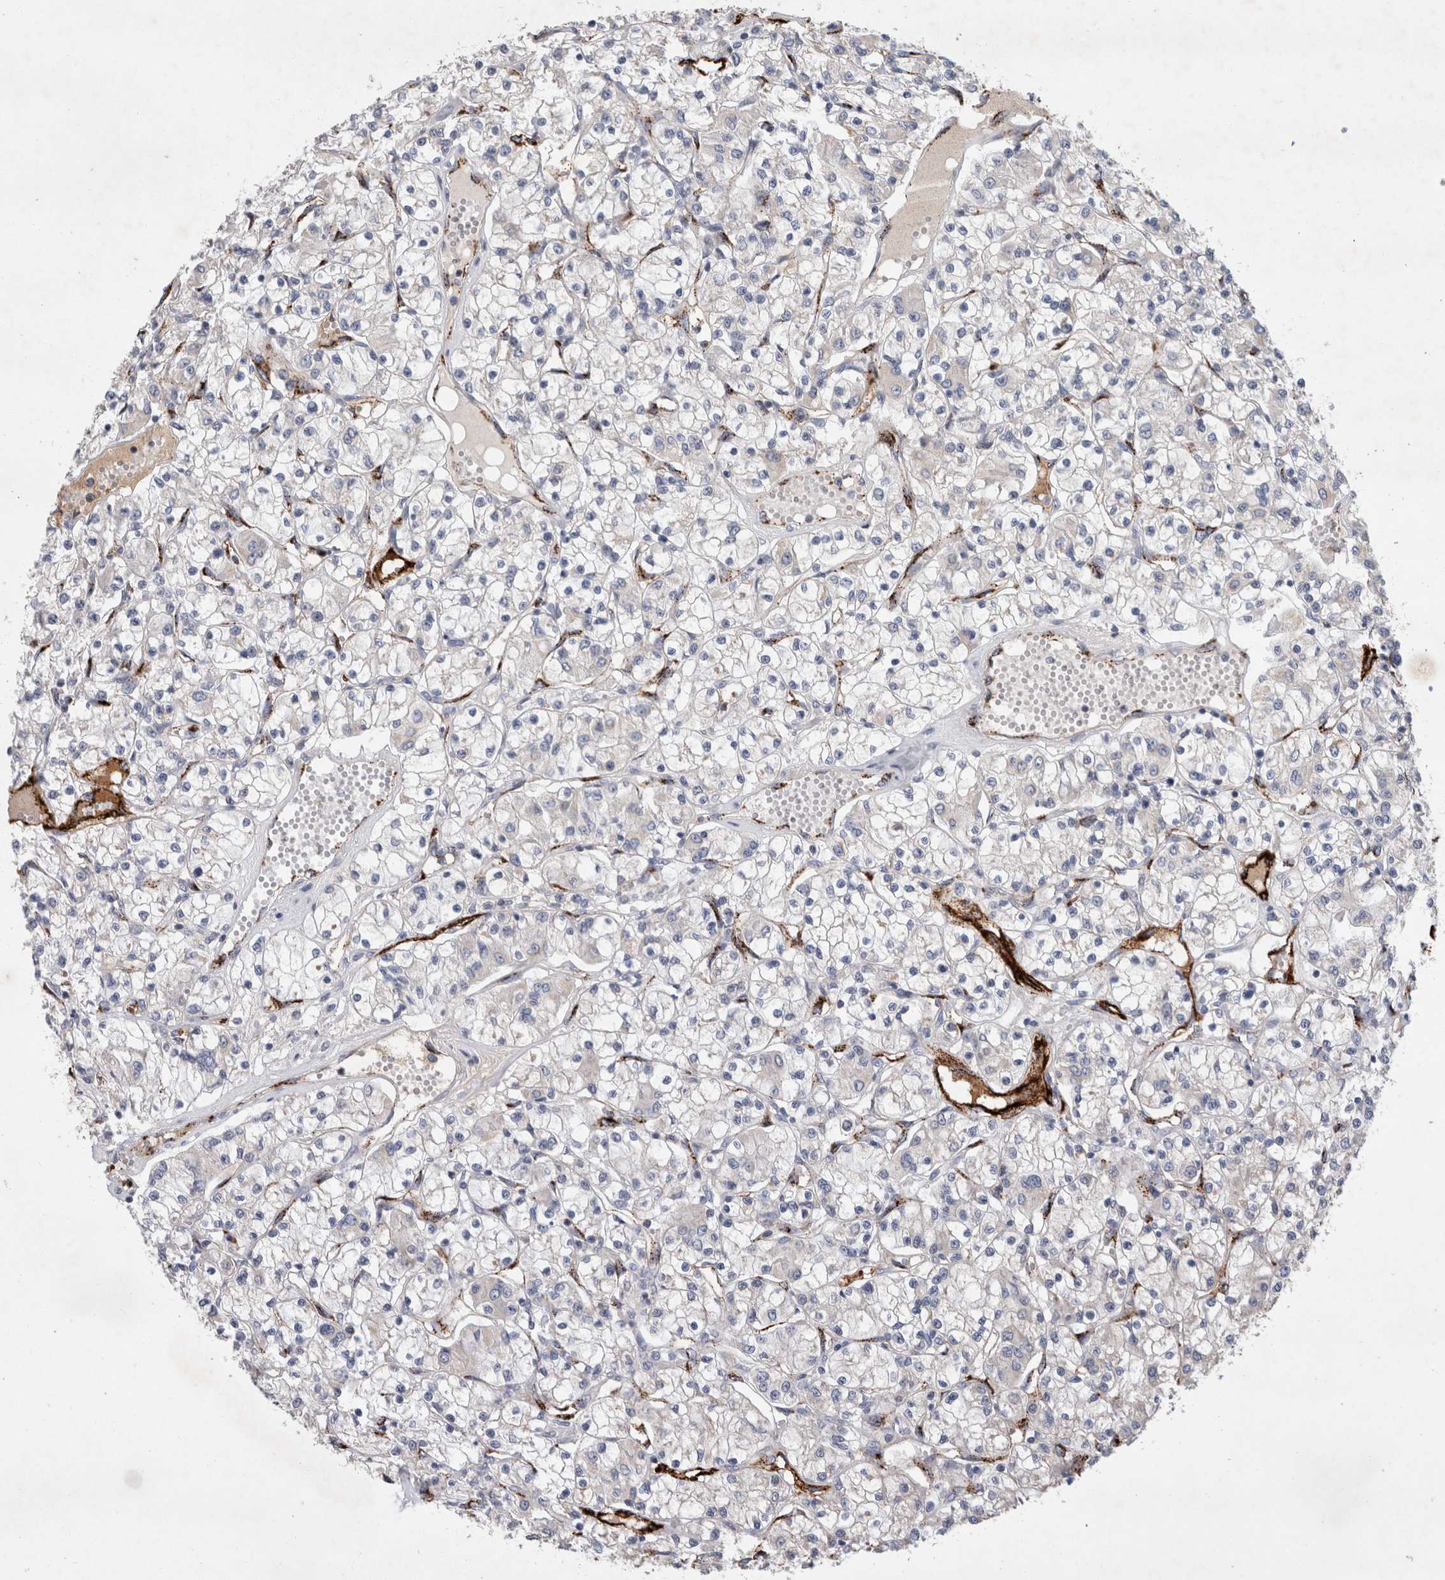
{"staining": {"intensity": "negative", "quantity": "none", "location": "none"}, "tissue": "renal cancer", "cell_type": "Tumor cells", "image_type": "cancer", "snomed": [{"axis": "morphology", "description": "Adenocarcinoma, NOS"}, {"axis": "topography", "description": "Kidney"}], "caption": "DAB immunohistochemical staining of human renal cancer (adenocarcinoma) demonstrates no significant expression in tumor cells.", "gene": "IARS2", "patient": {"sex": "female", "age": 59}}